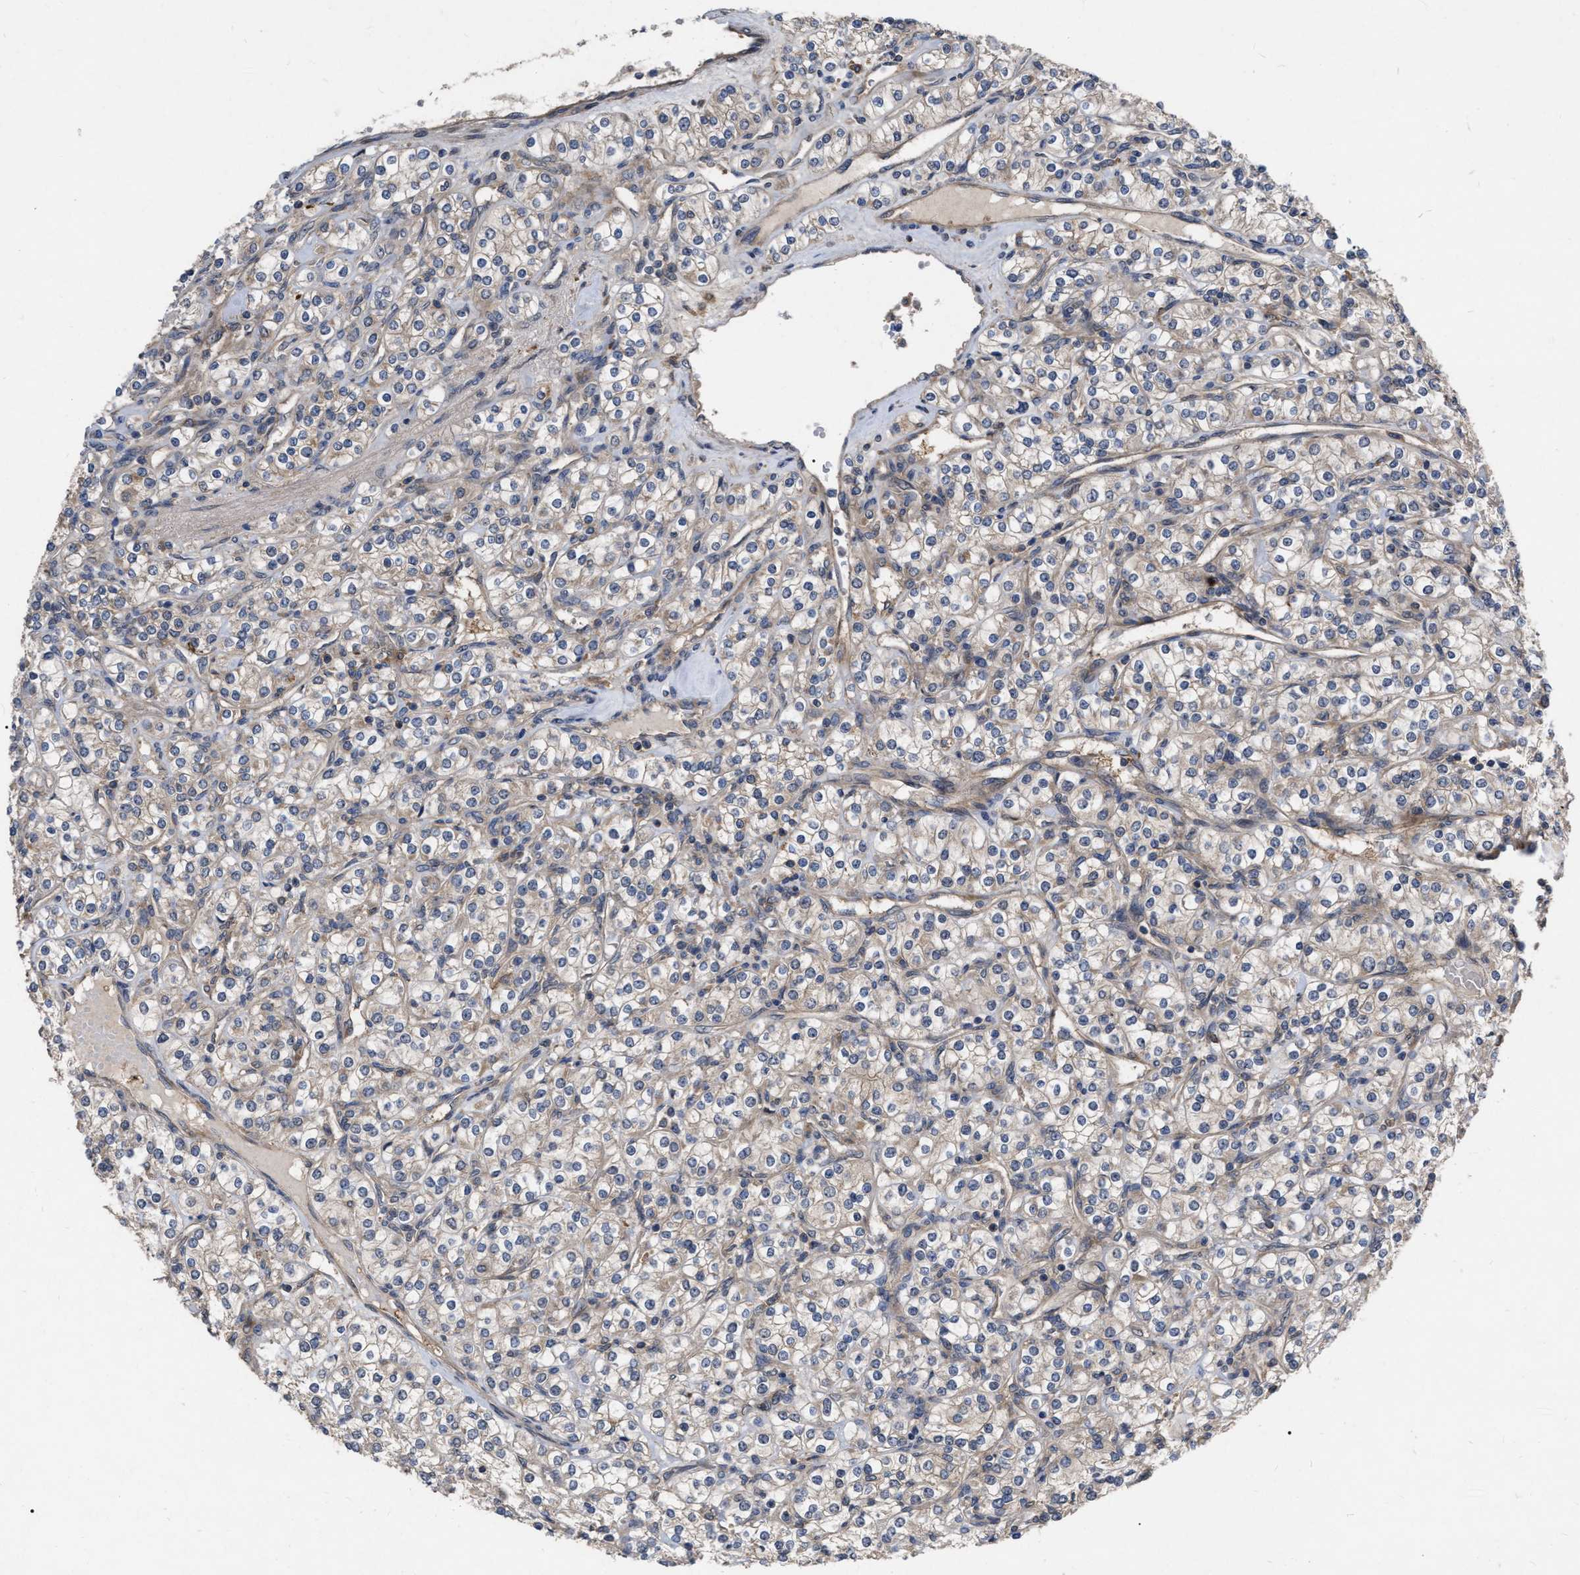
{"staining": {"intensity": "weak", "quantity": "25%-75%", "location": "cytoplasmic/membranous"}, "tissue": "renal cancer", "cell_type": "Tumor cells", "image_type": "cancer", "snomed": [{"axis": "morphology", "description": "Adenocarcinoma, NOS"}, {"axis": "topography", "description": "Kidney"}], "caption": "Renal cancer (adenocarcinoma) tissue displays weak cytoplasmic/membranous expression in approximately 25%-75% of tumor cells (Stains: DAB (3,3'-diaminobenzidine) in brown, nuclei in blue, Microscopy: brightfield microscopy at high magnification).", "gene": "CDKN2C", "patient": {"sex": "male", "age": 77}}